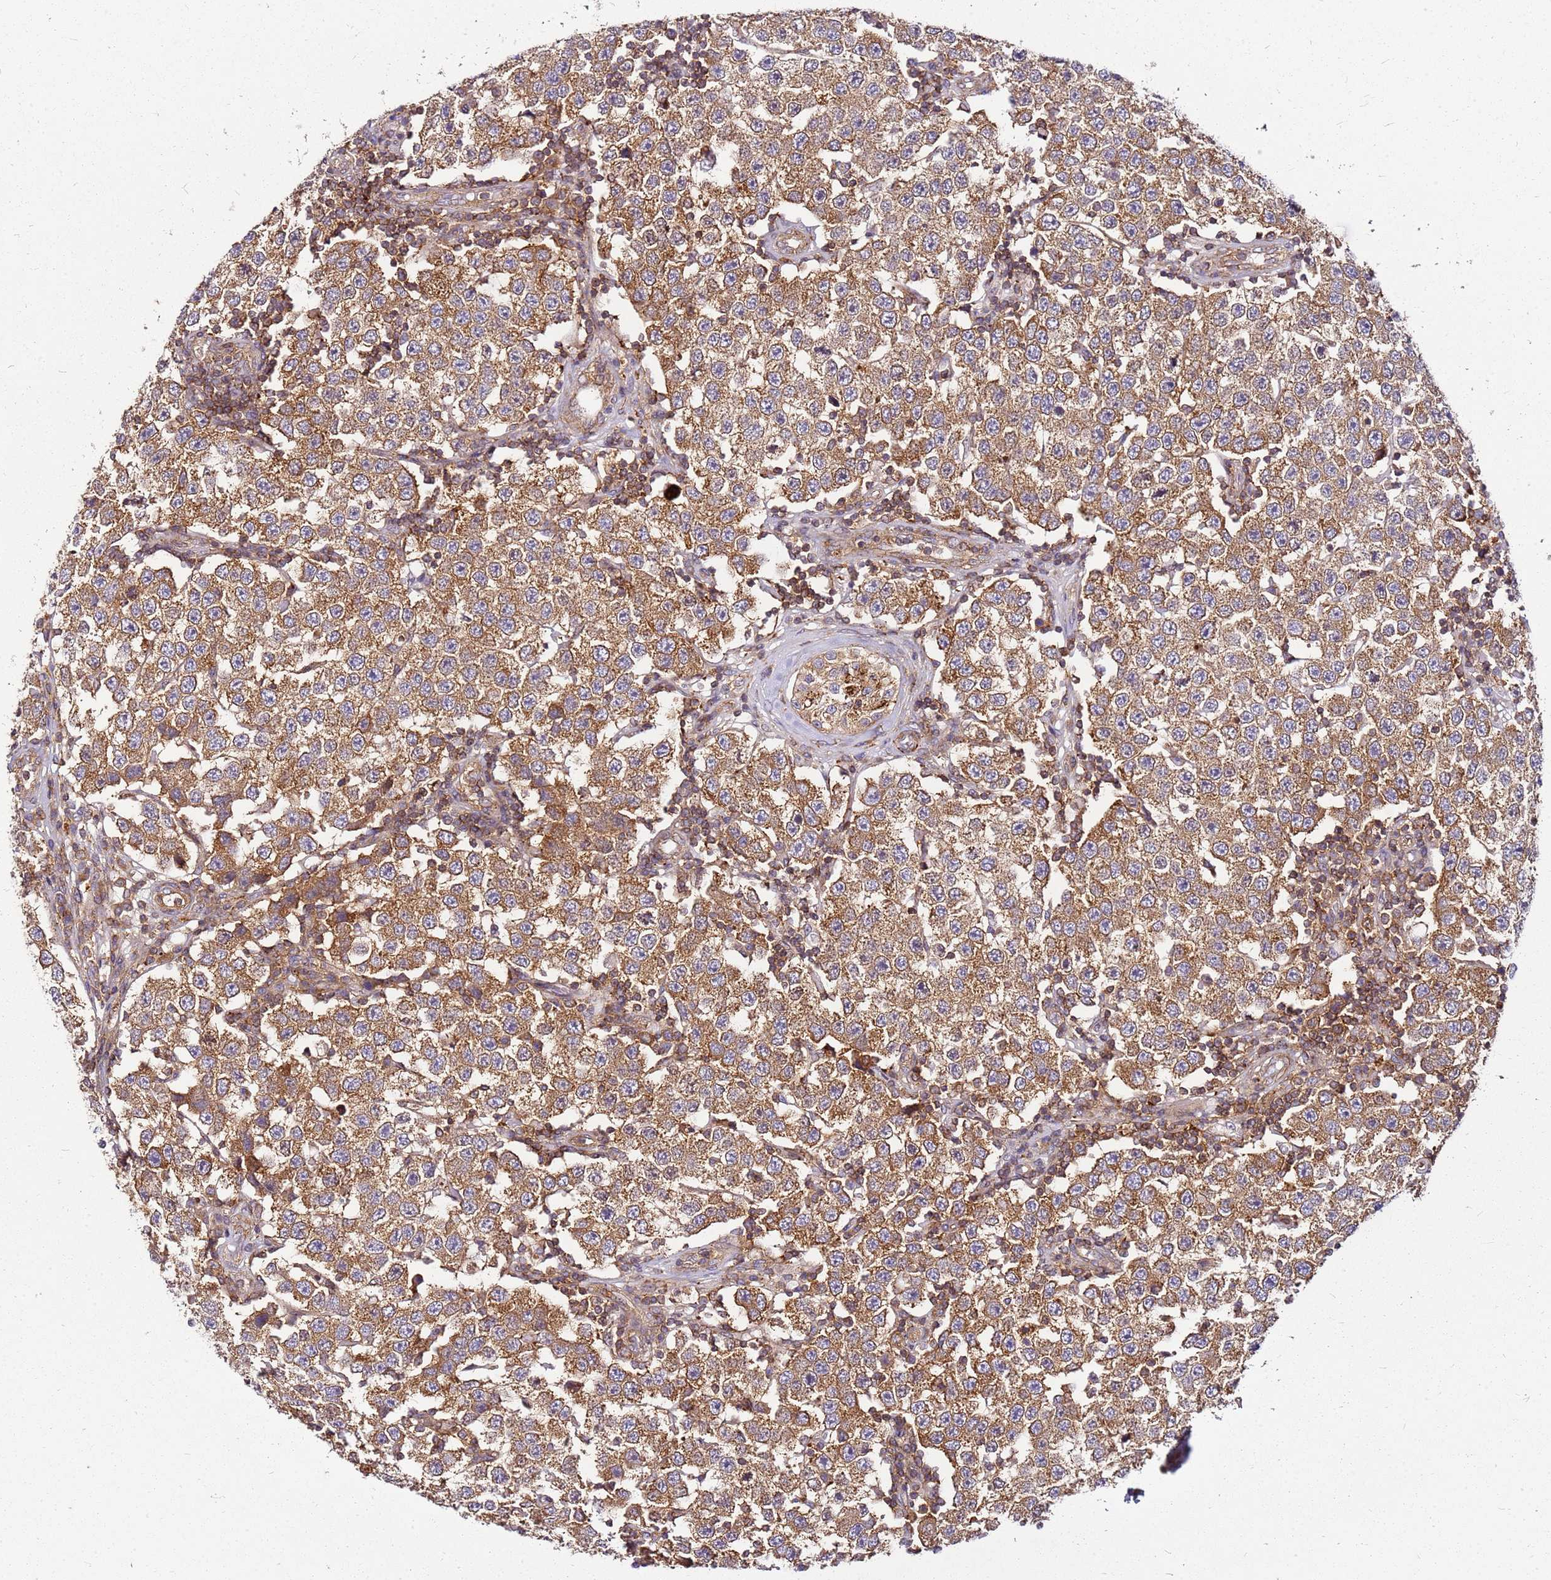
{"staining": {"intensity": "moderate", "quantity": ">75%", "location": "cytoplasmic/membranous"}, "tissue": "testis cancer", "cell_type": "Tumor cells", "image_type": "cancer", "snomed": [{"axis": "morphology", "description": "Seminoma, NOS"}, {"axis": "topography", "description": "Testis"}], "caption": "A high-resolution photomicrograph shows immunohistochemistry staining of testis cancer, which demonstrates moderate cytoplasmic/membranous positivity in about >75% of tumor cells.", "gene": "PIH1D1", "patient": {"sex": "male", "age": 34}}